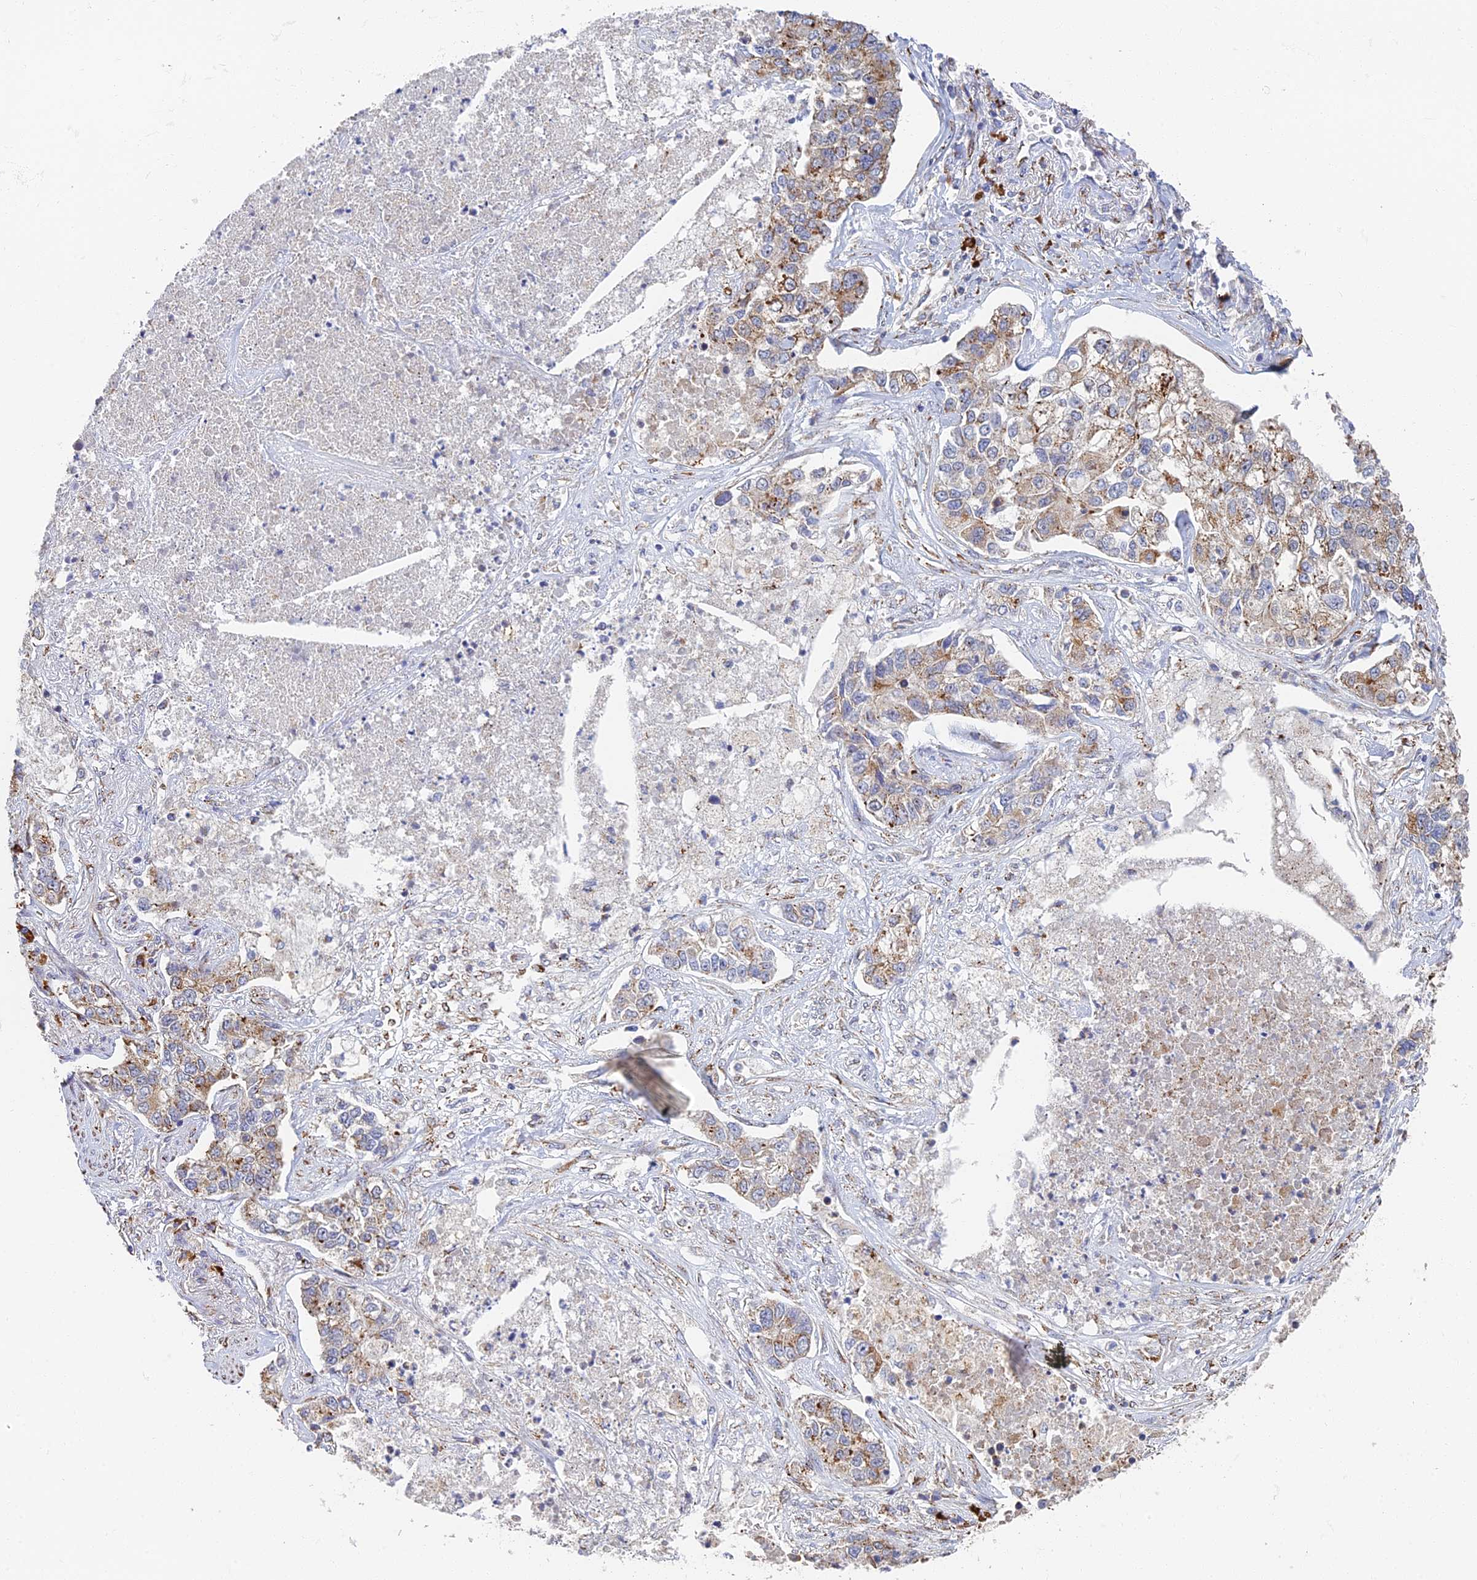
{"staining": {"intensity": "moderate", "quantity": ">75%", "location": "cytoplasmic/membranous"}, "tissue": "lung cancer", "cell_type": "Tumor cells", "image_type": "cancer", "snomed": [{"axis": "morphology", "description": "Adenocarcinoma, NOS"}, {"axis": "topography", "description": "Lung"}], "caption": "Protein staining by immunohistochemistry (IHC) shows moderate cytoplasmic/membranous positivity in about >75% of tumor cells in lung adenocarcinoma.", "gene": "GPATCH1", "patient": {"sex": "male", "age": 49}}